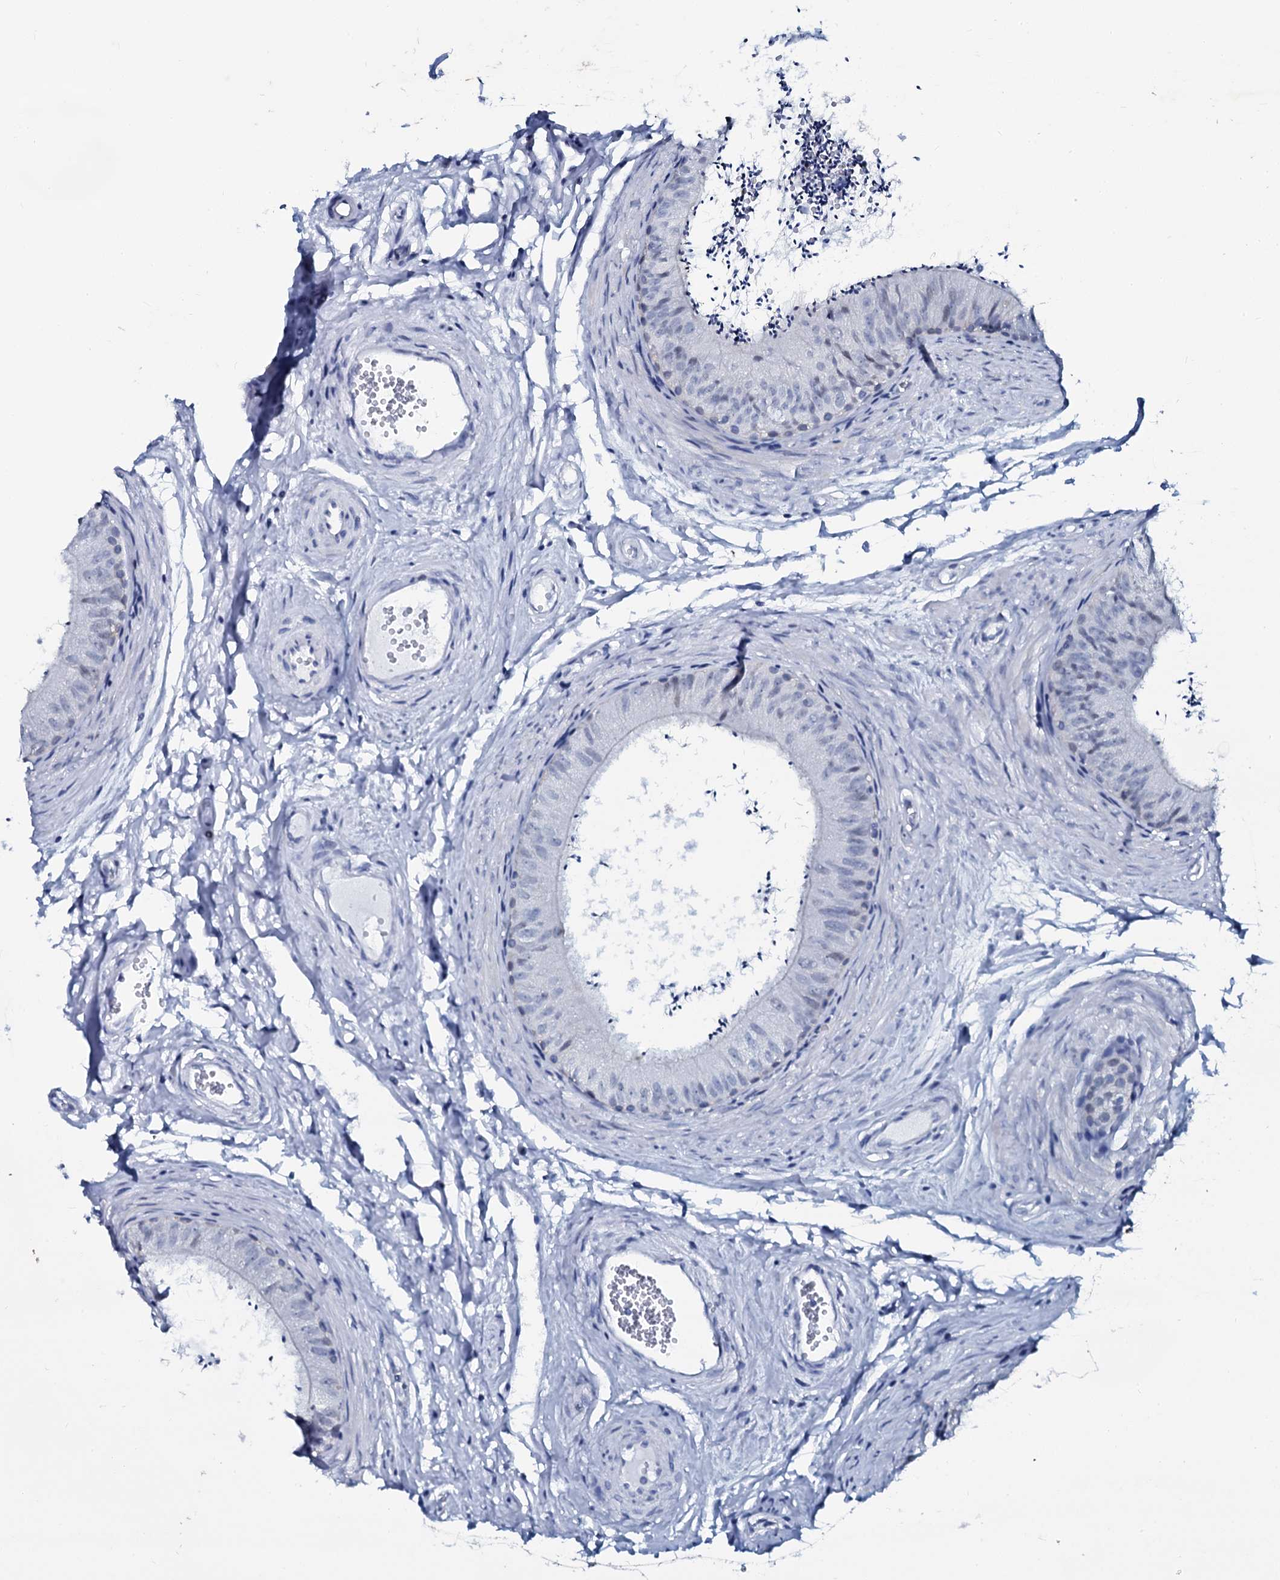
{"staining": {"intensity": "negative", "quantity": "none", "location": "none"}, "tissue": "epididymis", "cell_type": "Glandular cells", "image_type": "normal", "snomed": [{"axis": "morphology", "description": "Normal tissue, NOS"}, {"axis": "topography", "description": "Epididymis"}], "caption": "Epididymis was stained to show a protein in brown. There is no significant expression in glandular cells. The staining is performed using DAB brown chromogen with nuclei counter-stained in using hematoxylin.", "gene": "SLC4A7", "patient": {"sex": "male", "age": 56}}